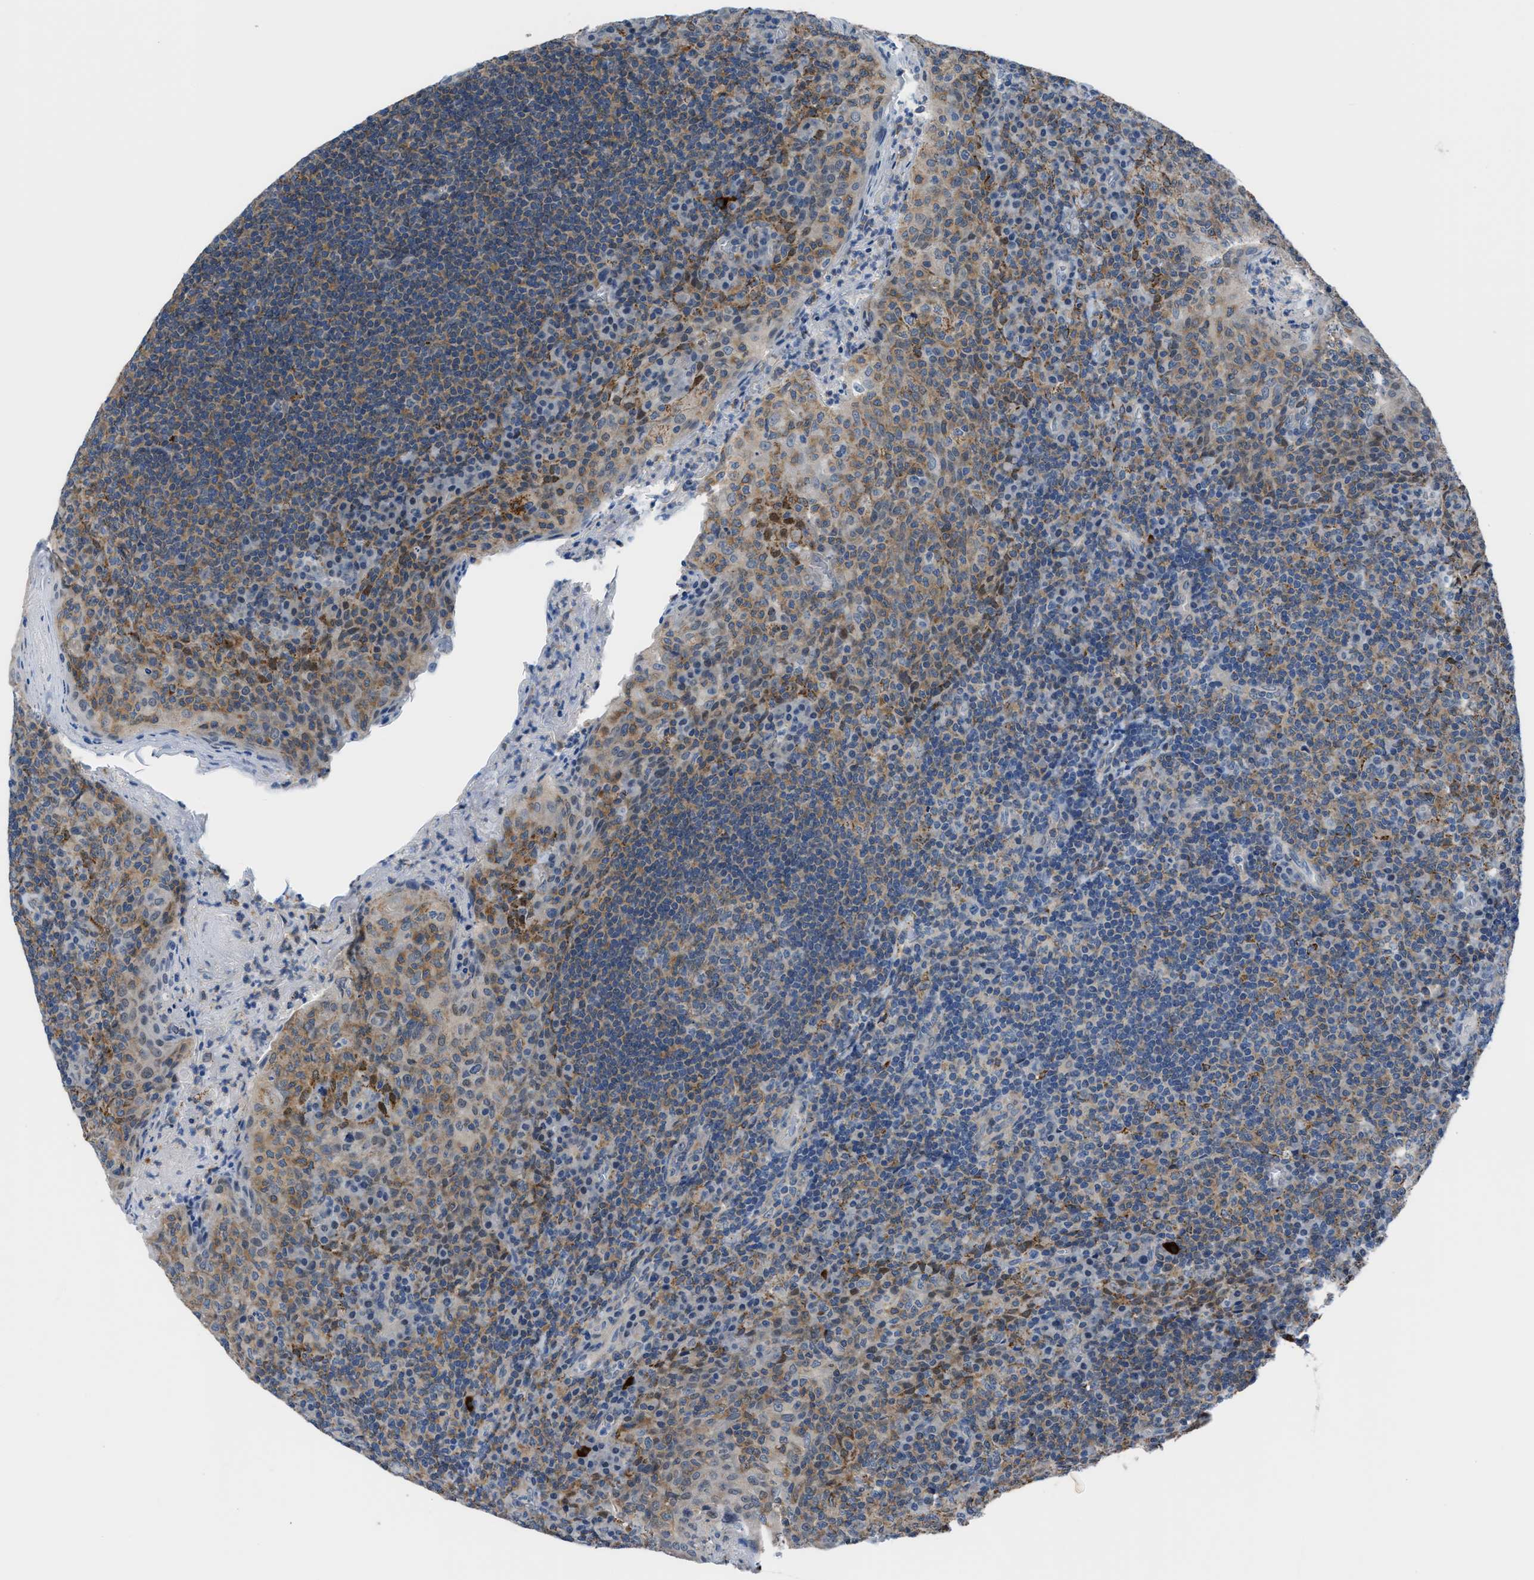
{"staining": {"intensity": "moderate", "quantity": ">75%", "location": "cytoplasmic/membranous"}, "tissue": "tonsil", "cell_type": "Germinal center cells", "image_type": "normal", "snomed": [{"axis": "morphology", "description": "Normal tissue, NOS"}, {"axis": "topography", "description": "Tonsil"}], "caption": "Immunohistochemical staining of unremarkable tonsil reveals moderate cytoplasmic/membranous protein expression in approximately >75% of germinal center cells.", "gene": "TMEM45B", "patient": {"sex": "male", "age": 17}}